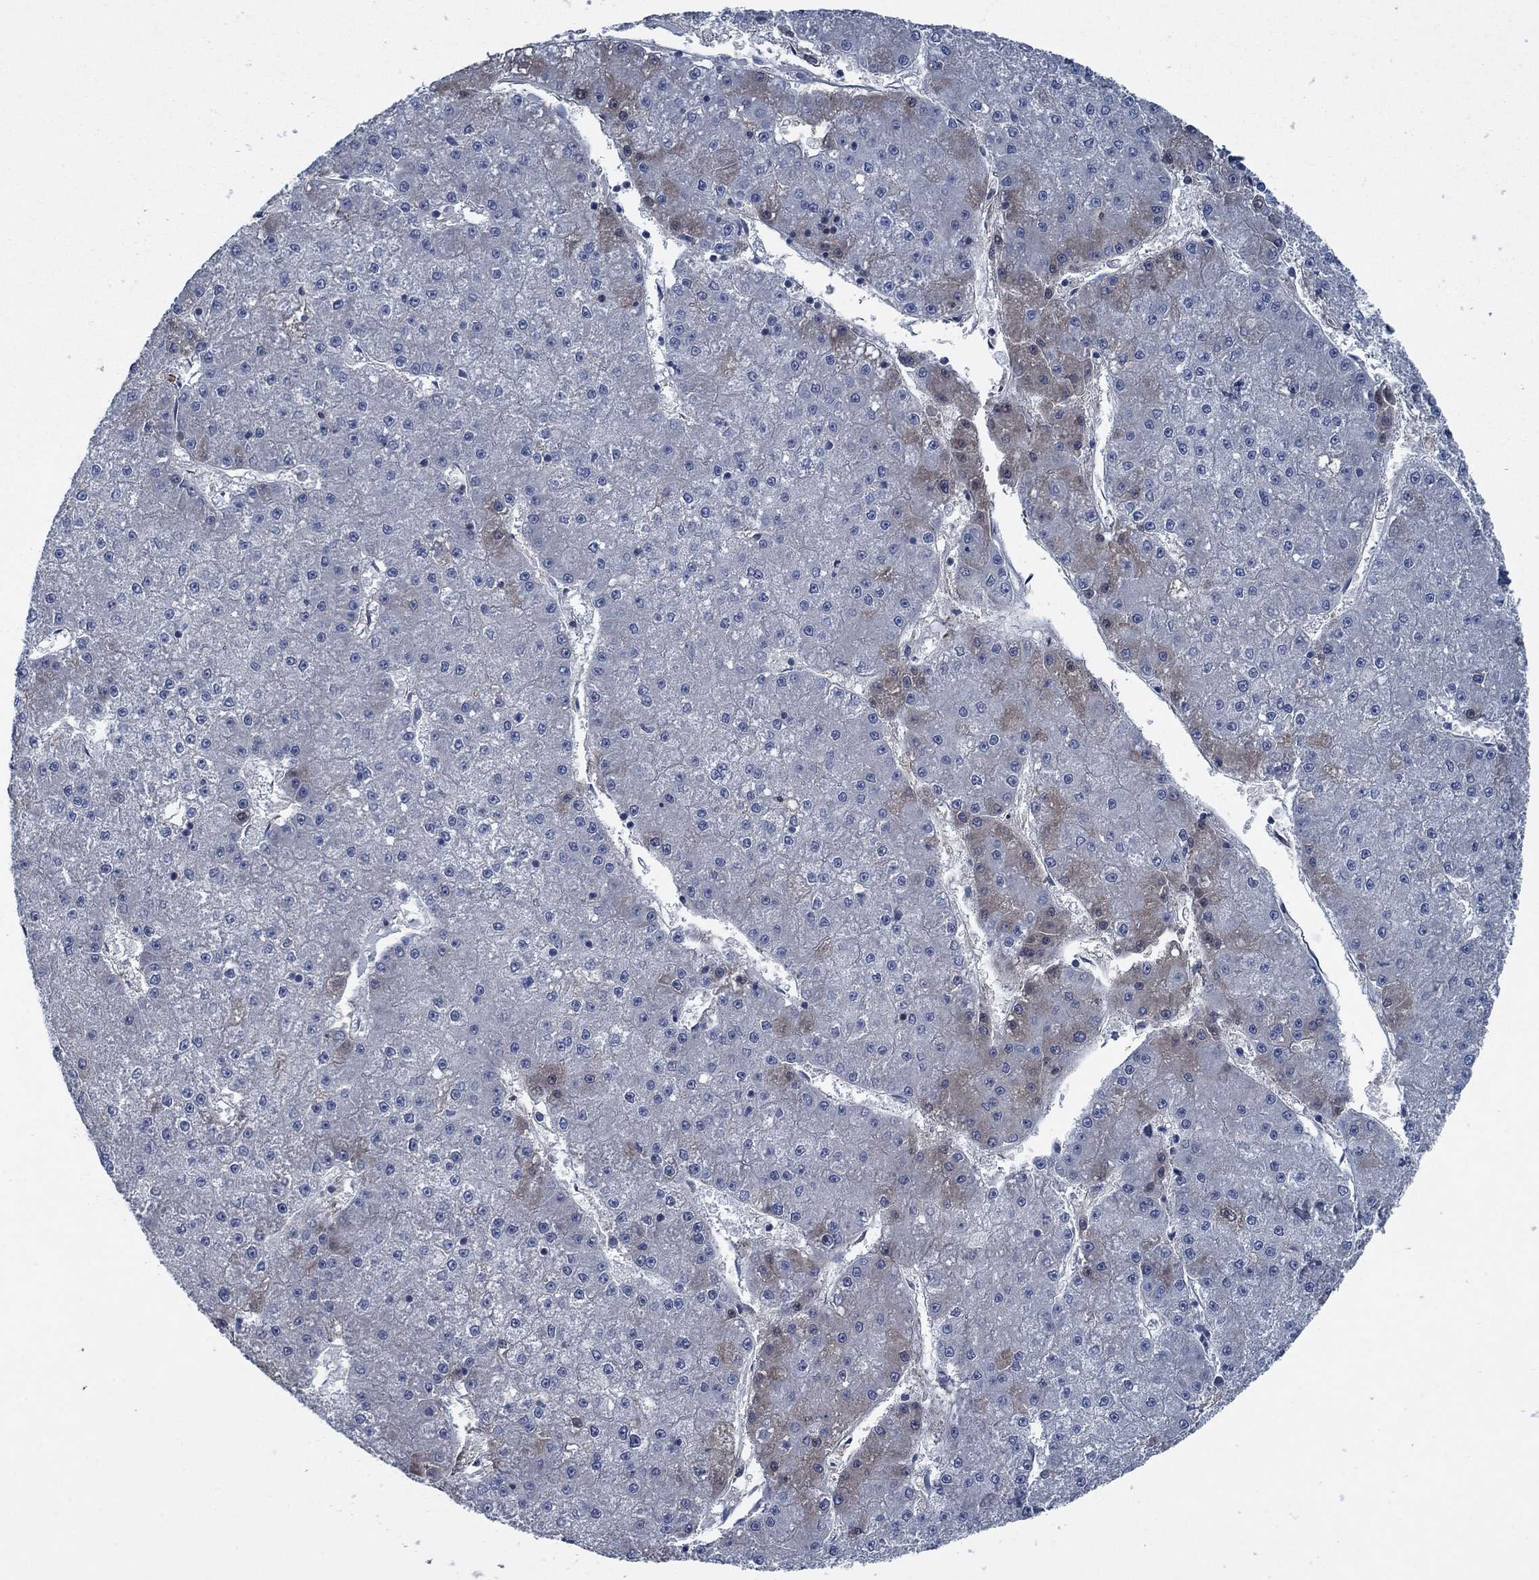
{"staining": {"intensity": "negative", "quantity": "none", "location": "none"}, "tissue": "liver cancer", "cell_type": "Tumor cells", "image_type": "cancer", "snomed": [{"axis": "morphology", "description": "Carcinoma, Hepatocellular, NOS"}, {"axis": "topography", "description": "Liver"}], "caption": "DAB immunohistochemical staining of human hepatocellular carcinoma (liver) shows no significant positivity in tumor cells.", "gene": "PNMA8A", "patient": {"sex": "male", "age": 73}}